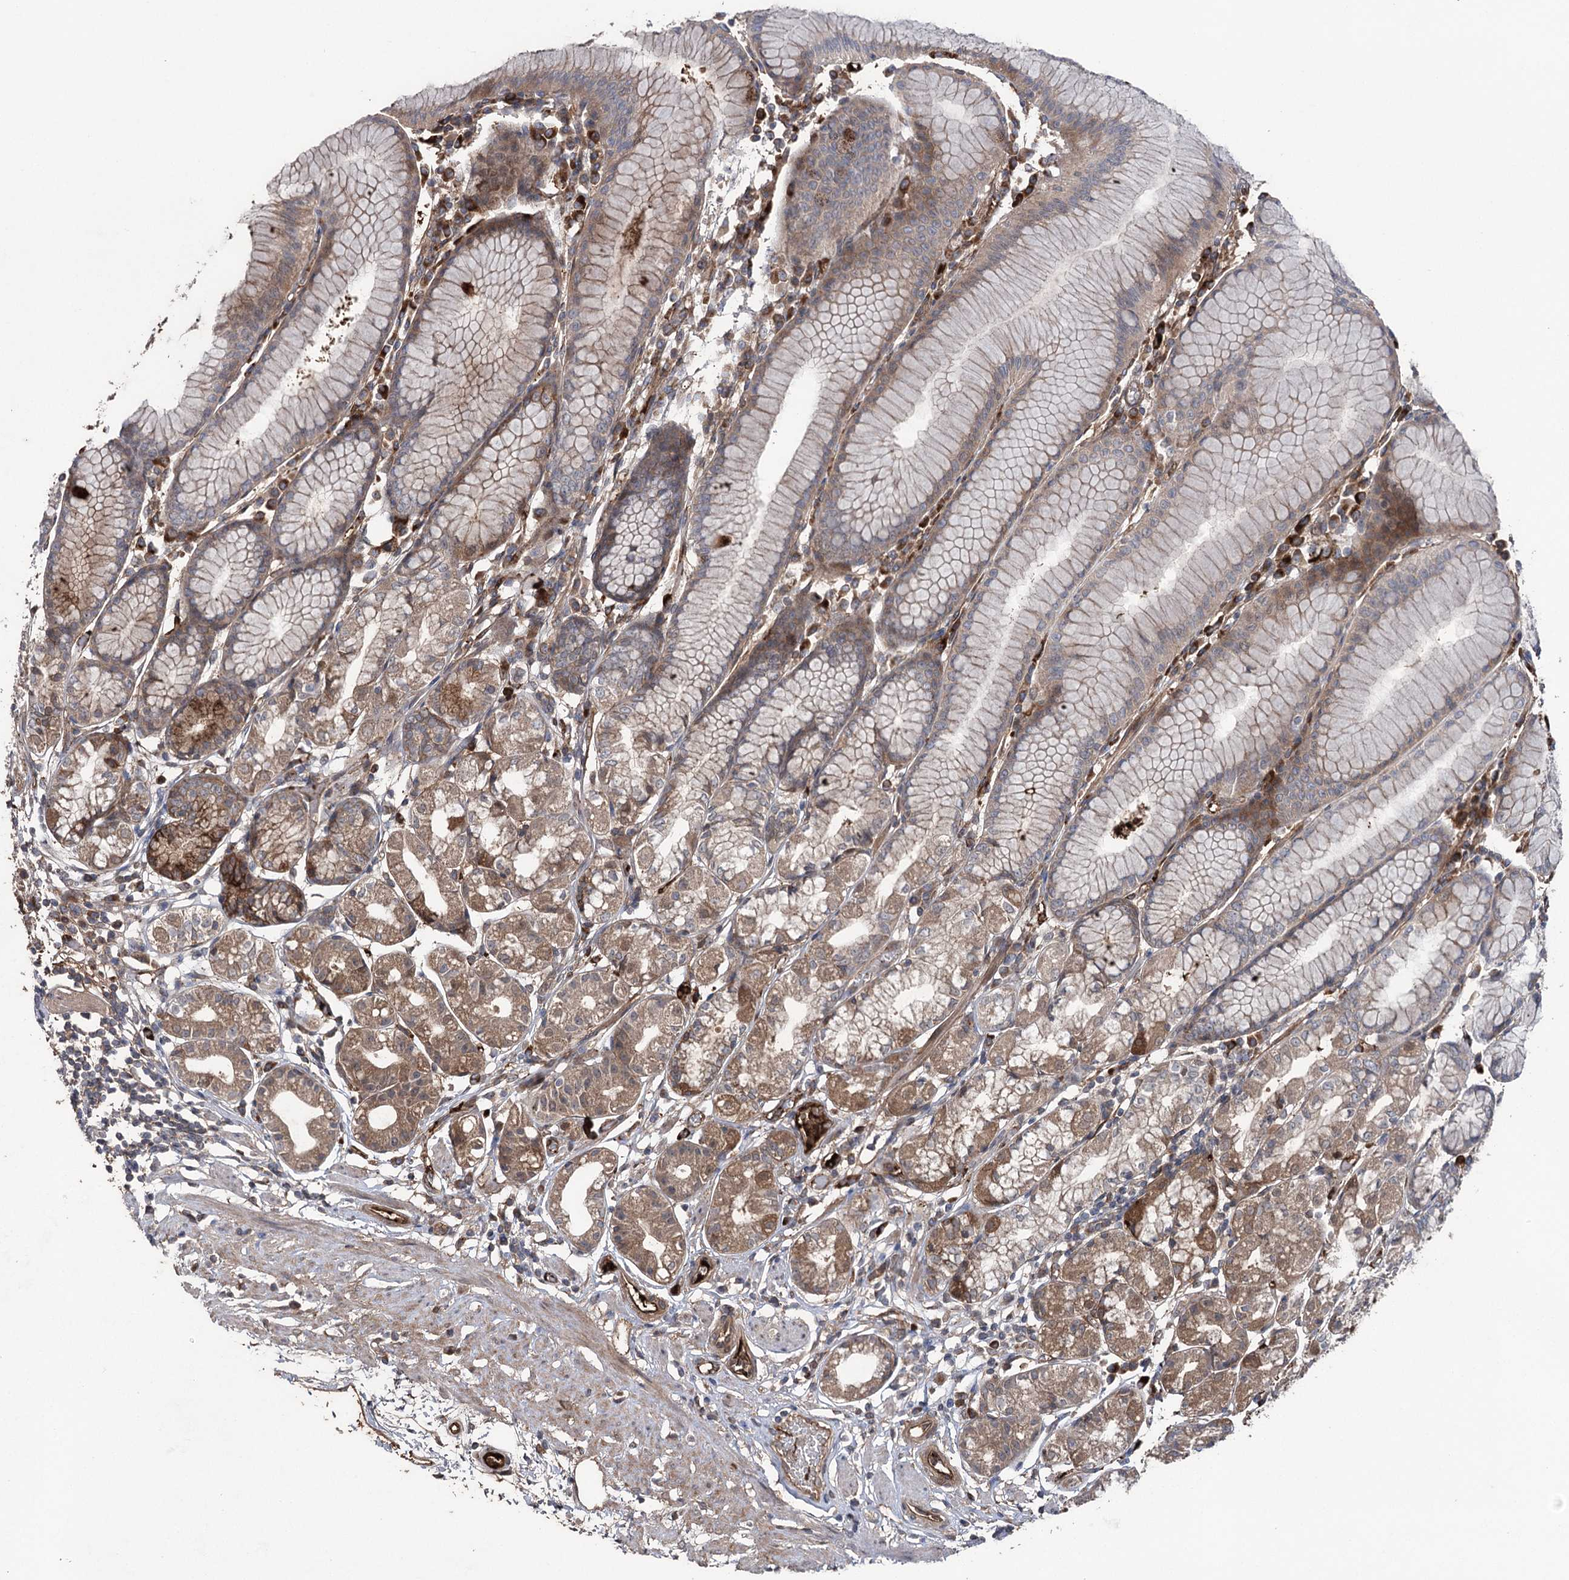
{"staining": {"intensity": "moderate", "quantity": ">75%", "location": "cytoplasmic/membranous"}, "tissue": "stomach", "cell_type": "Glandular cells", "image_type": "normal", "snomed": [{"axis": "morphology", "description": "Normal tissue, NOS"}, {"axis": "topography", "description": "Stomach"}], "caption": "Moderate cytoplasmic/membranous protein staining is present in approximately >75% of glandular cells in stomach. The staining is performed using DAB brown chromogen to label protein expression. The nuclei are counter-stained blue using hematoxylin.", "gene": "OTUD1", "patient": {"sex": "female", "age": 57}}